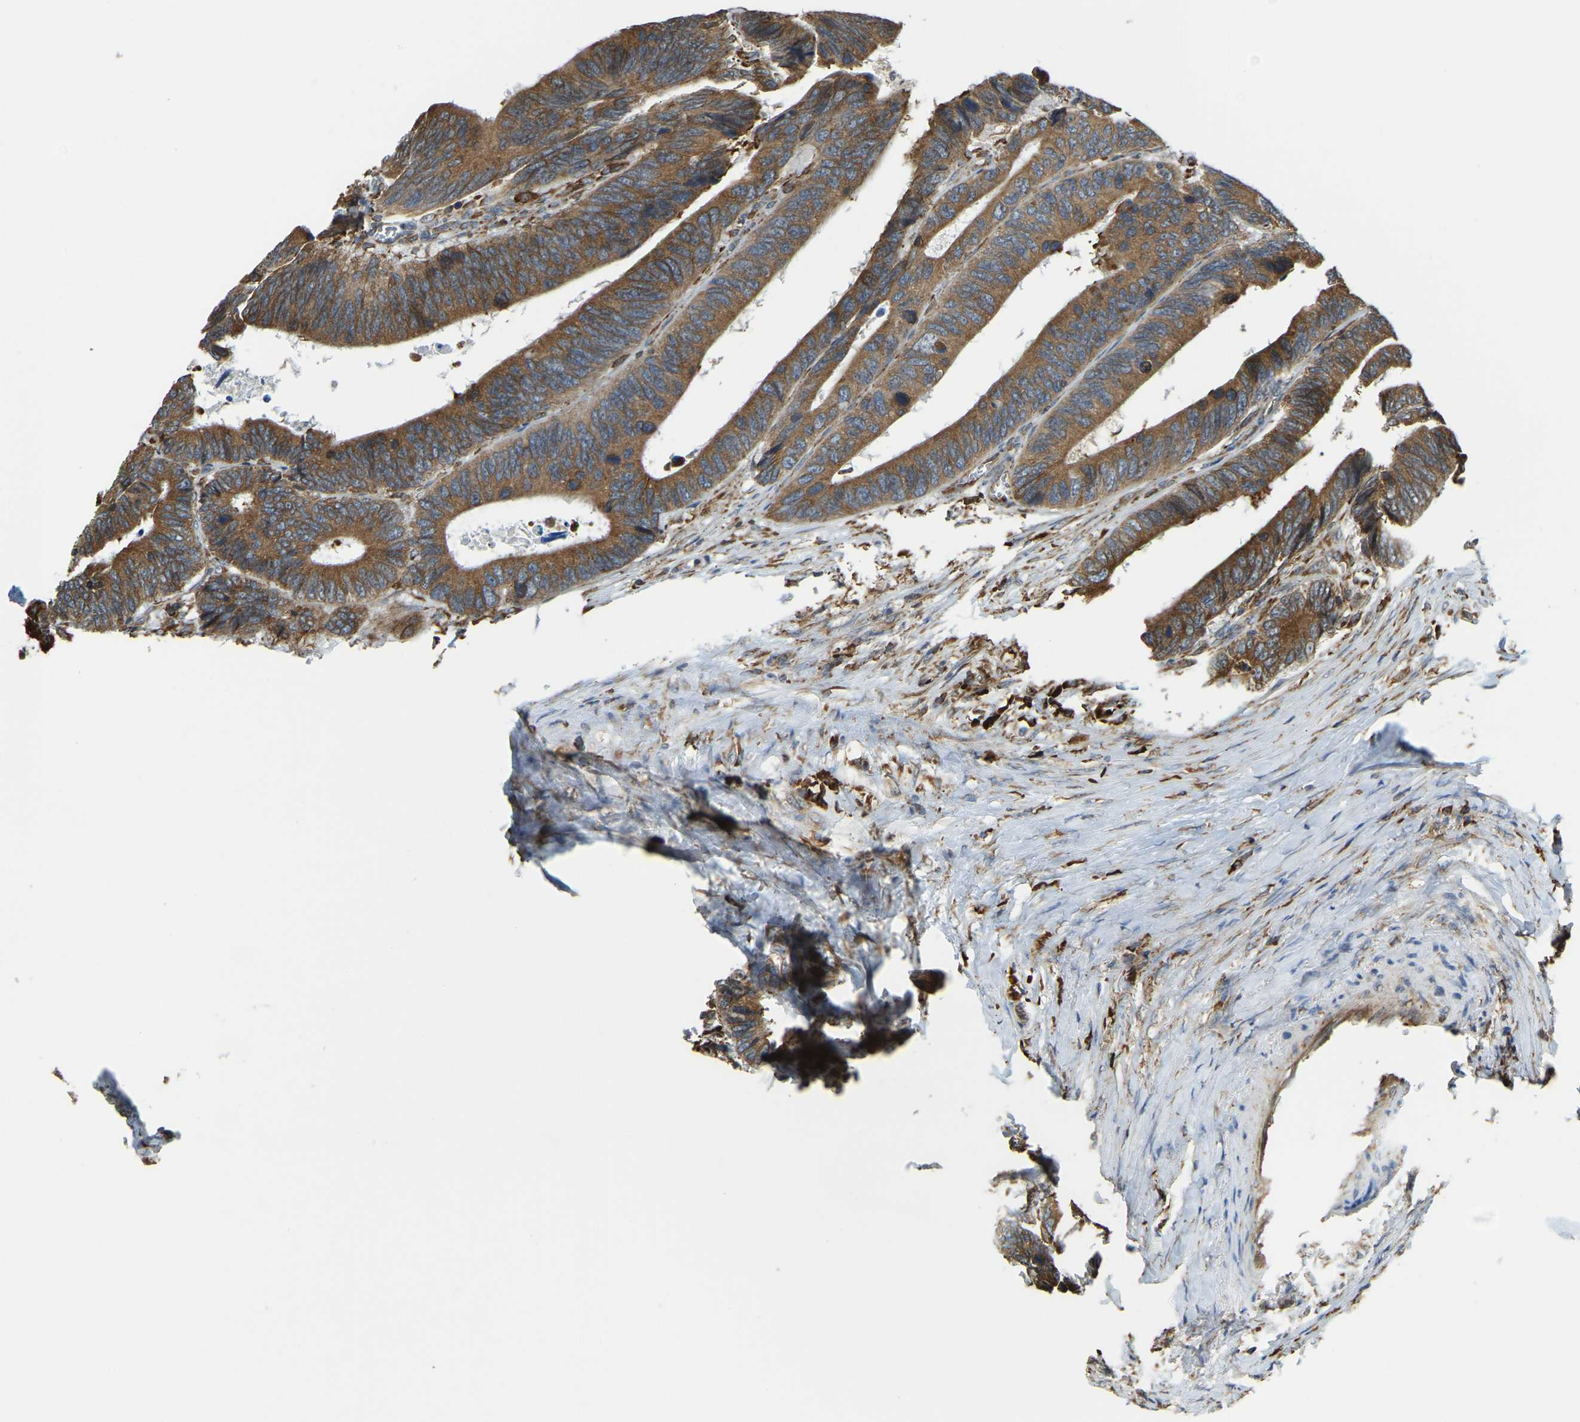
{"staining": {"intensity": "moderate", "quantity": ">75%", "location": "cytoplasmic/membranous"}, "tissue": "colorectal cancer", "cell_type": "Tumor cells", "image_type": "cancer", "snomed": [{"axis": "morphology", "description": "Adenocarcinoma, NOS"}, {"axis": "topography", "description": "Colon"}], "caption": "Human colorectal cancer stained for a protein (brown) reveals moderate cytoplasmic/membranous positive positivity in approximately >75% of tumor cells.", "gene": "RNF115", "patient": {"sex": "male", "age": 72}}